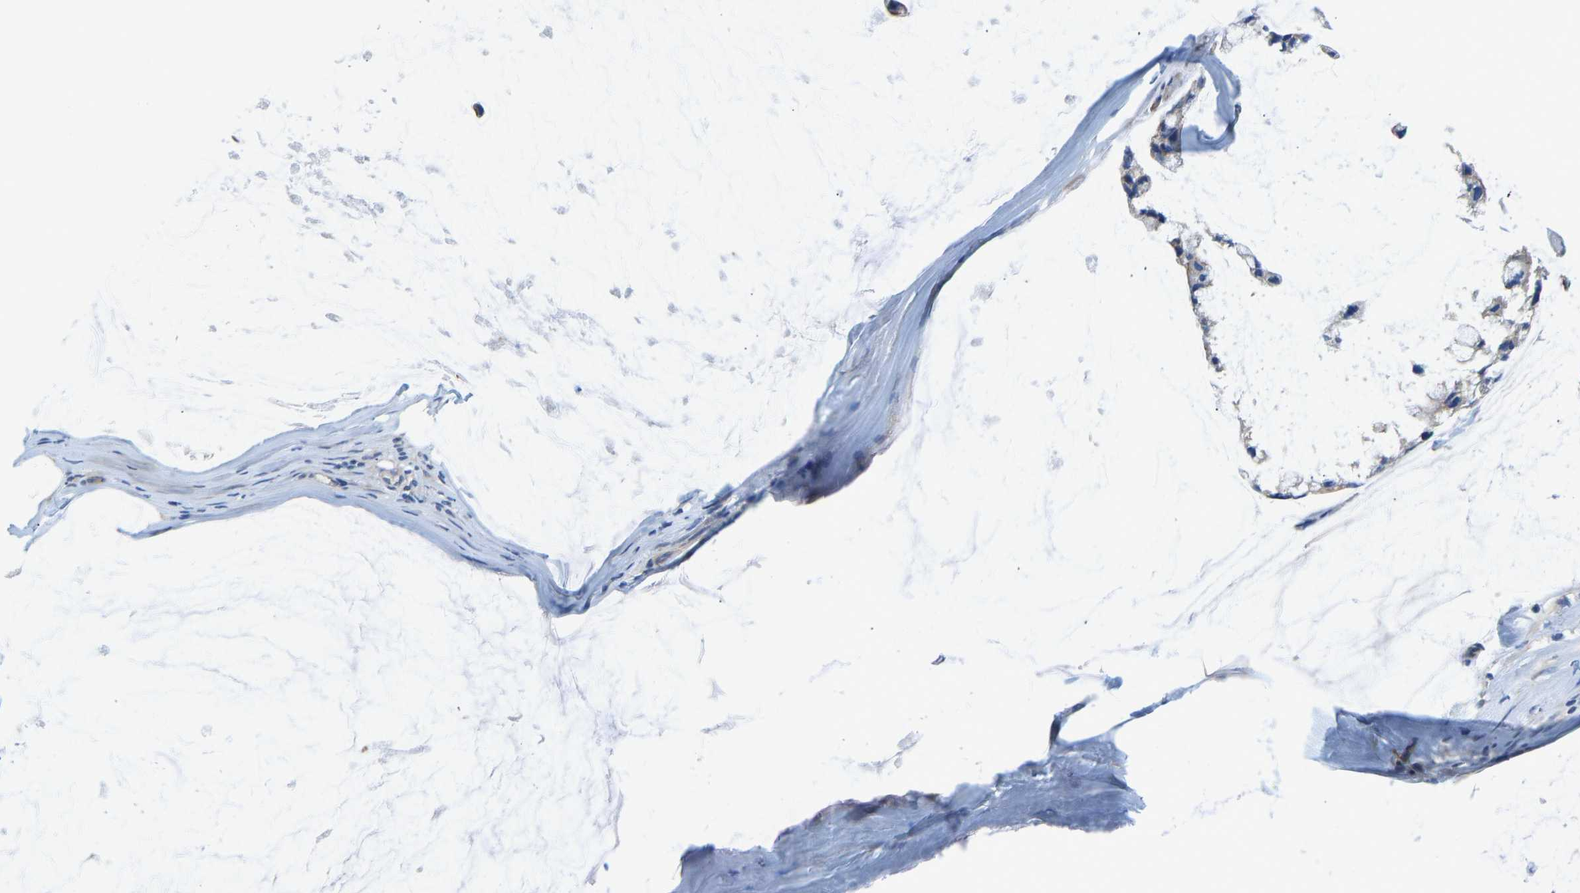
{"staining": {"intensity": "negative", "quantity": "none", "location": "none"}, "tissue": "ovarian cancer", "cell_type": "Tumor cells", "image_type": "cancer", "snomed": [{"axis": "morphology", "description": "Cystadenocarcinoma, mucinous, NOS"}, {"axis": "topography", "description": "Ovary"}], "caption": "Immunohistochemical staining of ovarian cancer (mucinous cystadenocarcinoma) displays no significant expression in tumor cells.", "gene": "CHAD", "patient": {"sex": "female", "age": 39}}